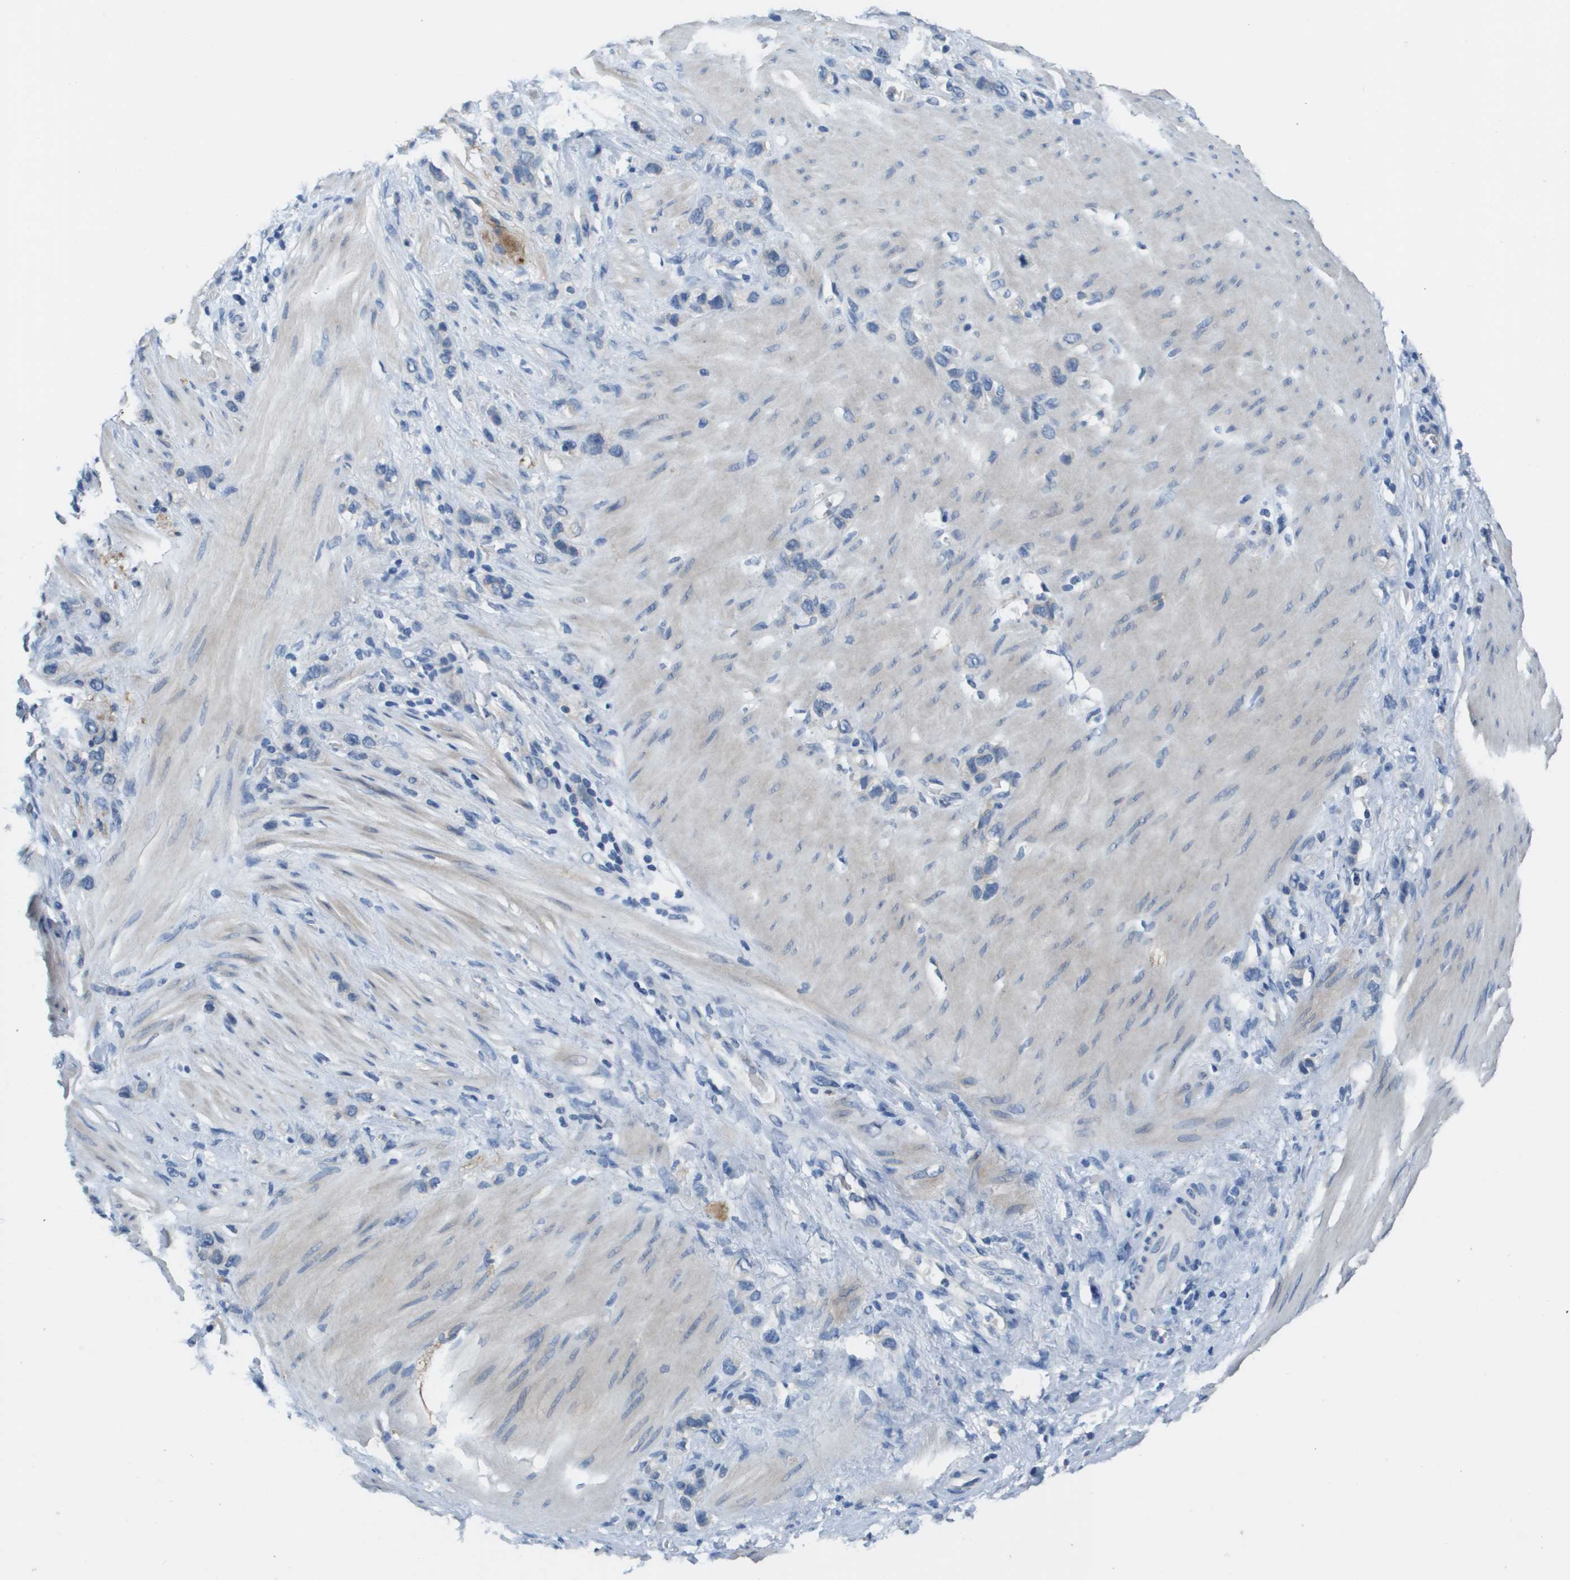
{"staining": {"intensity": "negative", "quantity": "none", "location": "none"}, "tissue": "stomach cancer", "cell_type": "Tumor cells", "image_type": "cancer", "snomed": [{"axis": "morphology", "description": "Normal tissue, NOS"}, {"axis": "morphology", "description": "Adenocarcinoma, NOS"}, {"axis": "morphology", "description": "Adenocarcinoma, High grade"}, {"axis": "topography", "description": "Stomach, upper"}, {"axis": "topography", "description": "Stomach"}], "caption": "Immunohistochemistry photomicrograph of neoplastic tissue: adenocarcinoma (stomach) stained with DAB demonstrates no significant protein positivity in tumor cells.", "gene": "NCS1", "patient": {"sex": "female", "age": 65}}